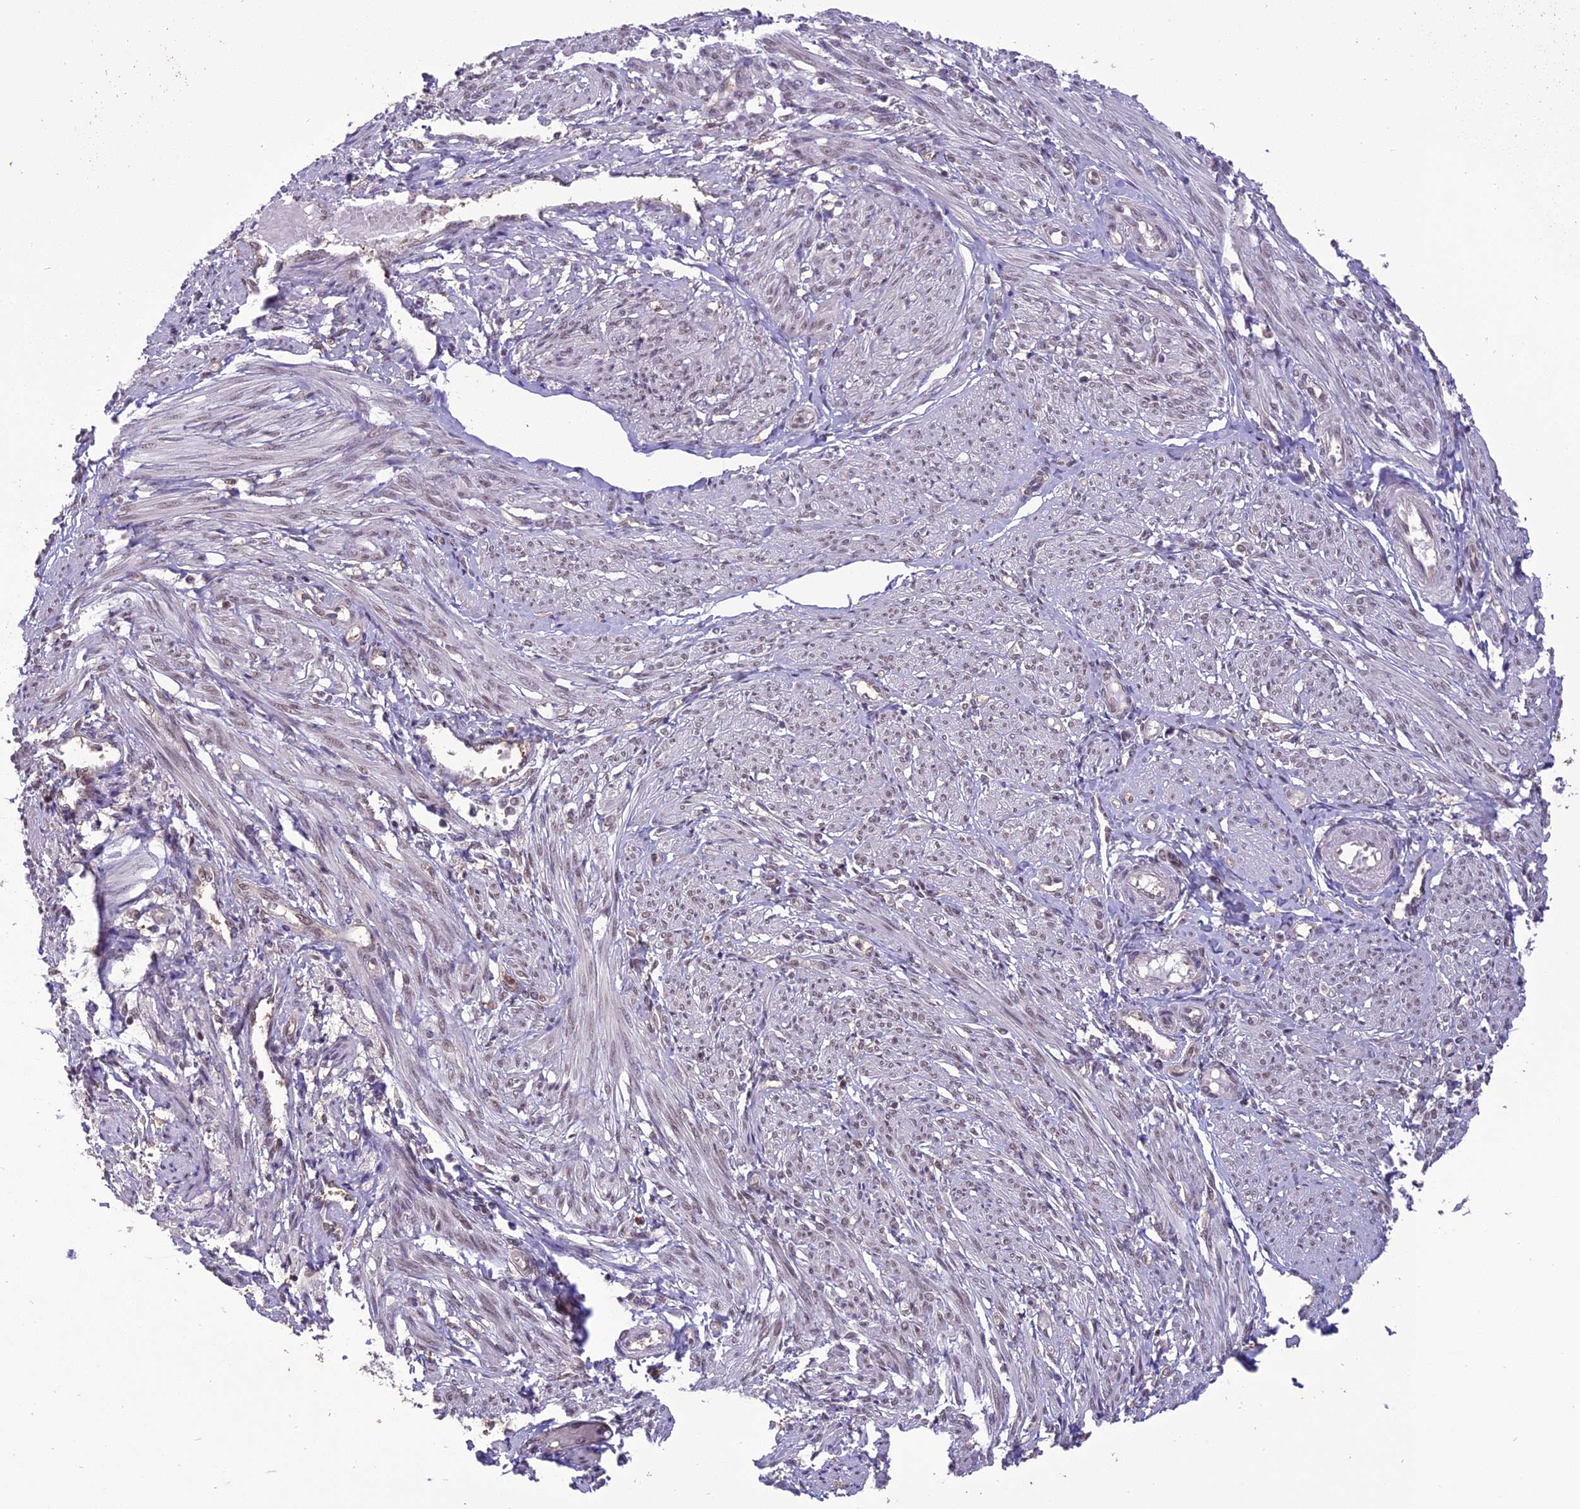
{"staining": {"intensity": "weak", "quantity": "25%-75%", "location": "nuclear"}, "tissue": "smooth muscle", "cell_type": "Smooth muscle cells", "image_type": "normal", "snomed": [{"axis": "morphology", "description": "Normal tissue, NOS"}, {"axis": "topography", "description": "Smooth muscle"}], "caption": "This histopathology image exhibits immunohistochemistry staining of benign smooth muscle, with low weak nuclear expression in approximately 25%-75% of smooth muscle cells.", "gene": "TIGD7", "patient": {"sex": "female", "age": 39}}